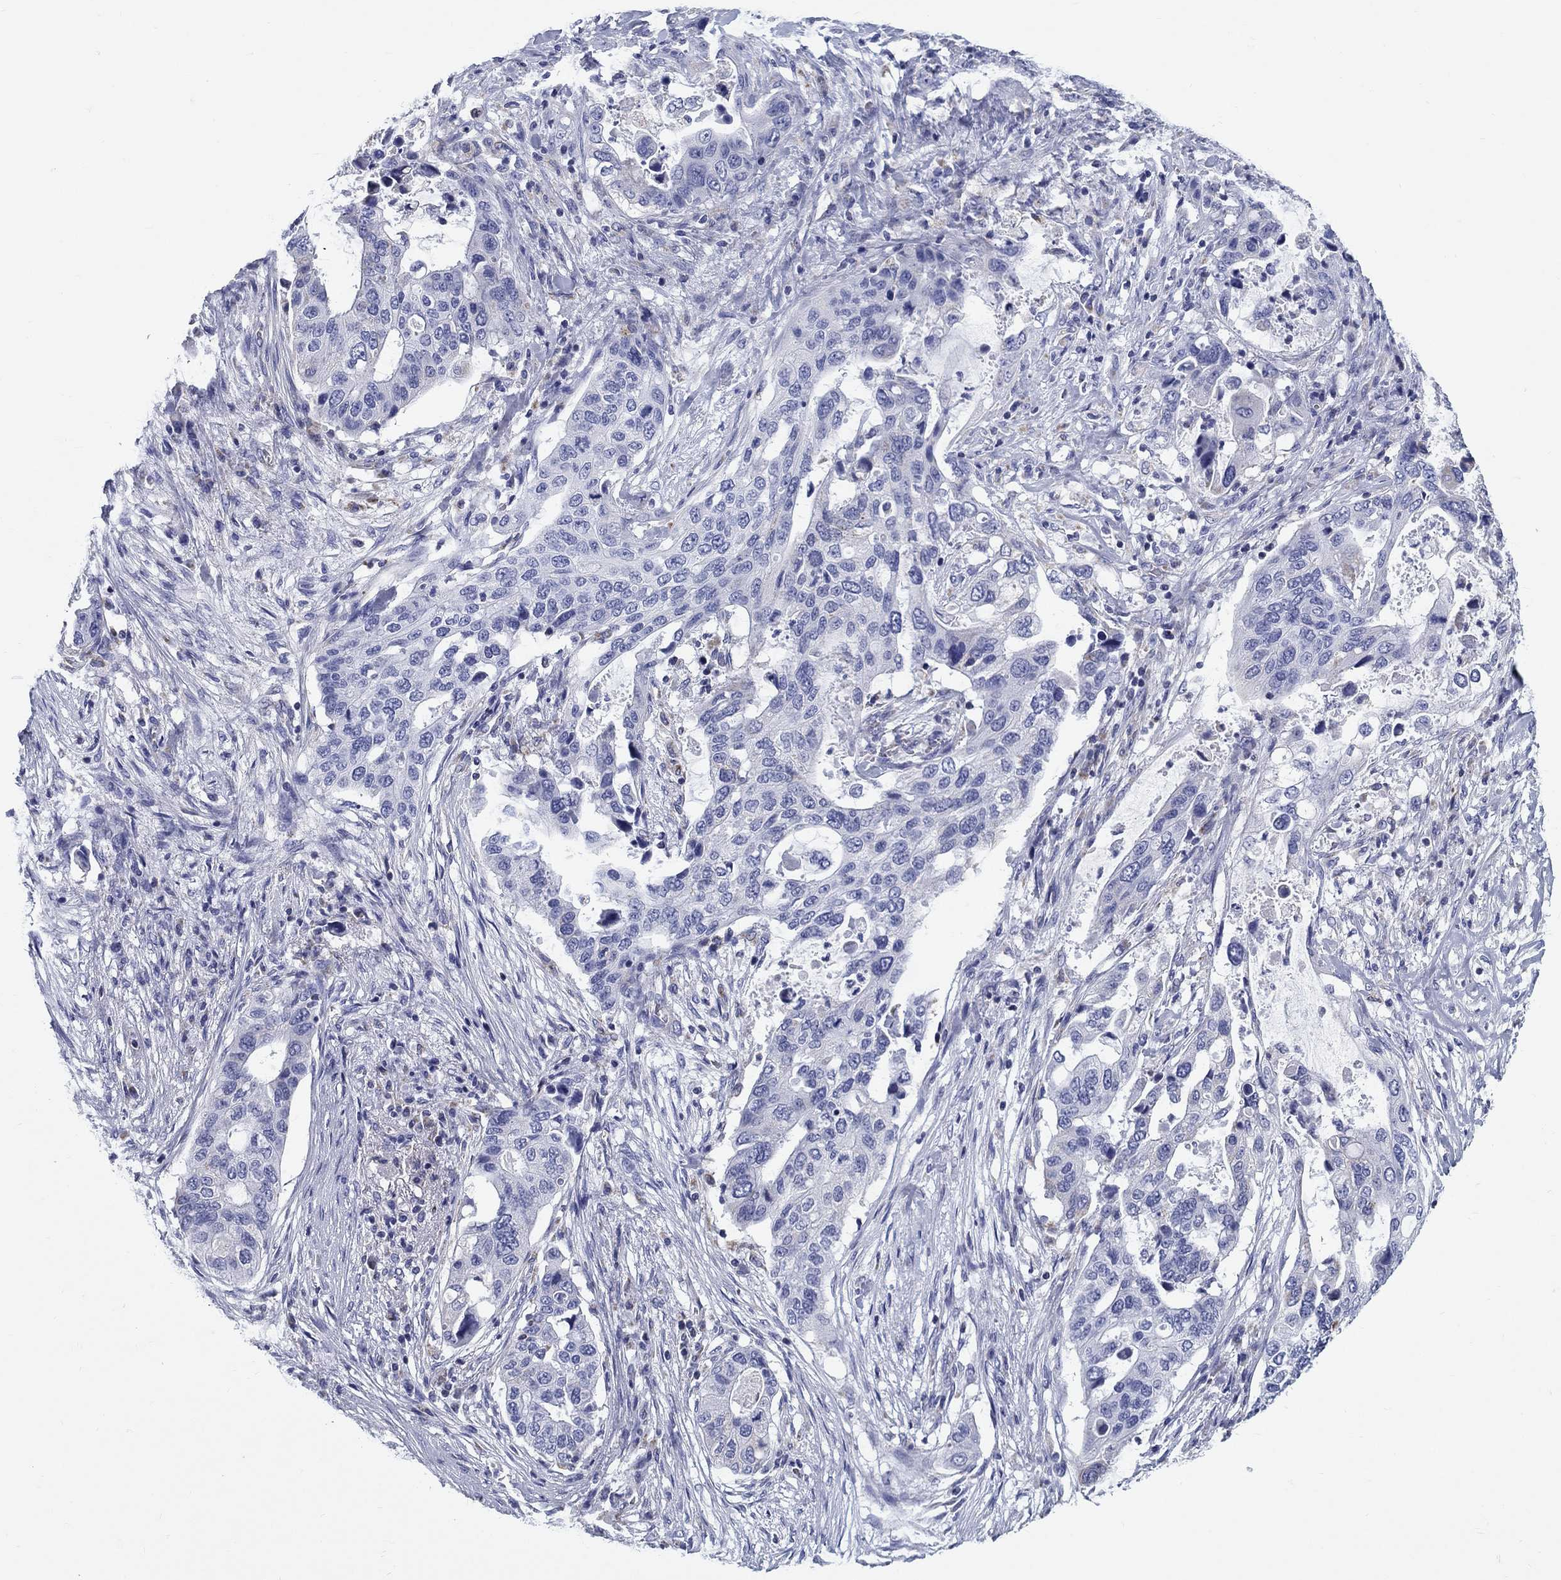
{"staining": {"intensity": "negative", "quantity": "none", "location": "none"}, "tissue": "stomach cancer", "cell_type": "Tumor cells", "image_type": "cancer", "snomed": [{"axis": "morphology", "description": "Adenocarcinoma, NOS"}, {"axis": "topography", "description": "Stomach"}], "caption": "There is no significant staining in tumor cells of adenocarcinoma (stomach).", "gene": "UPB1", "patient": {"sex": "male", "age": 54}}